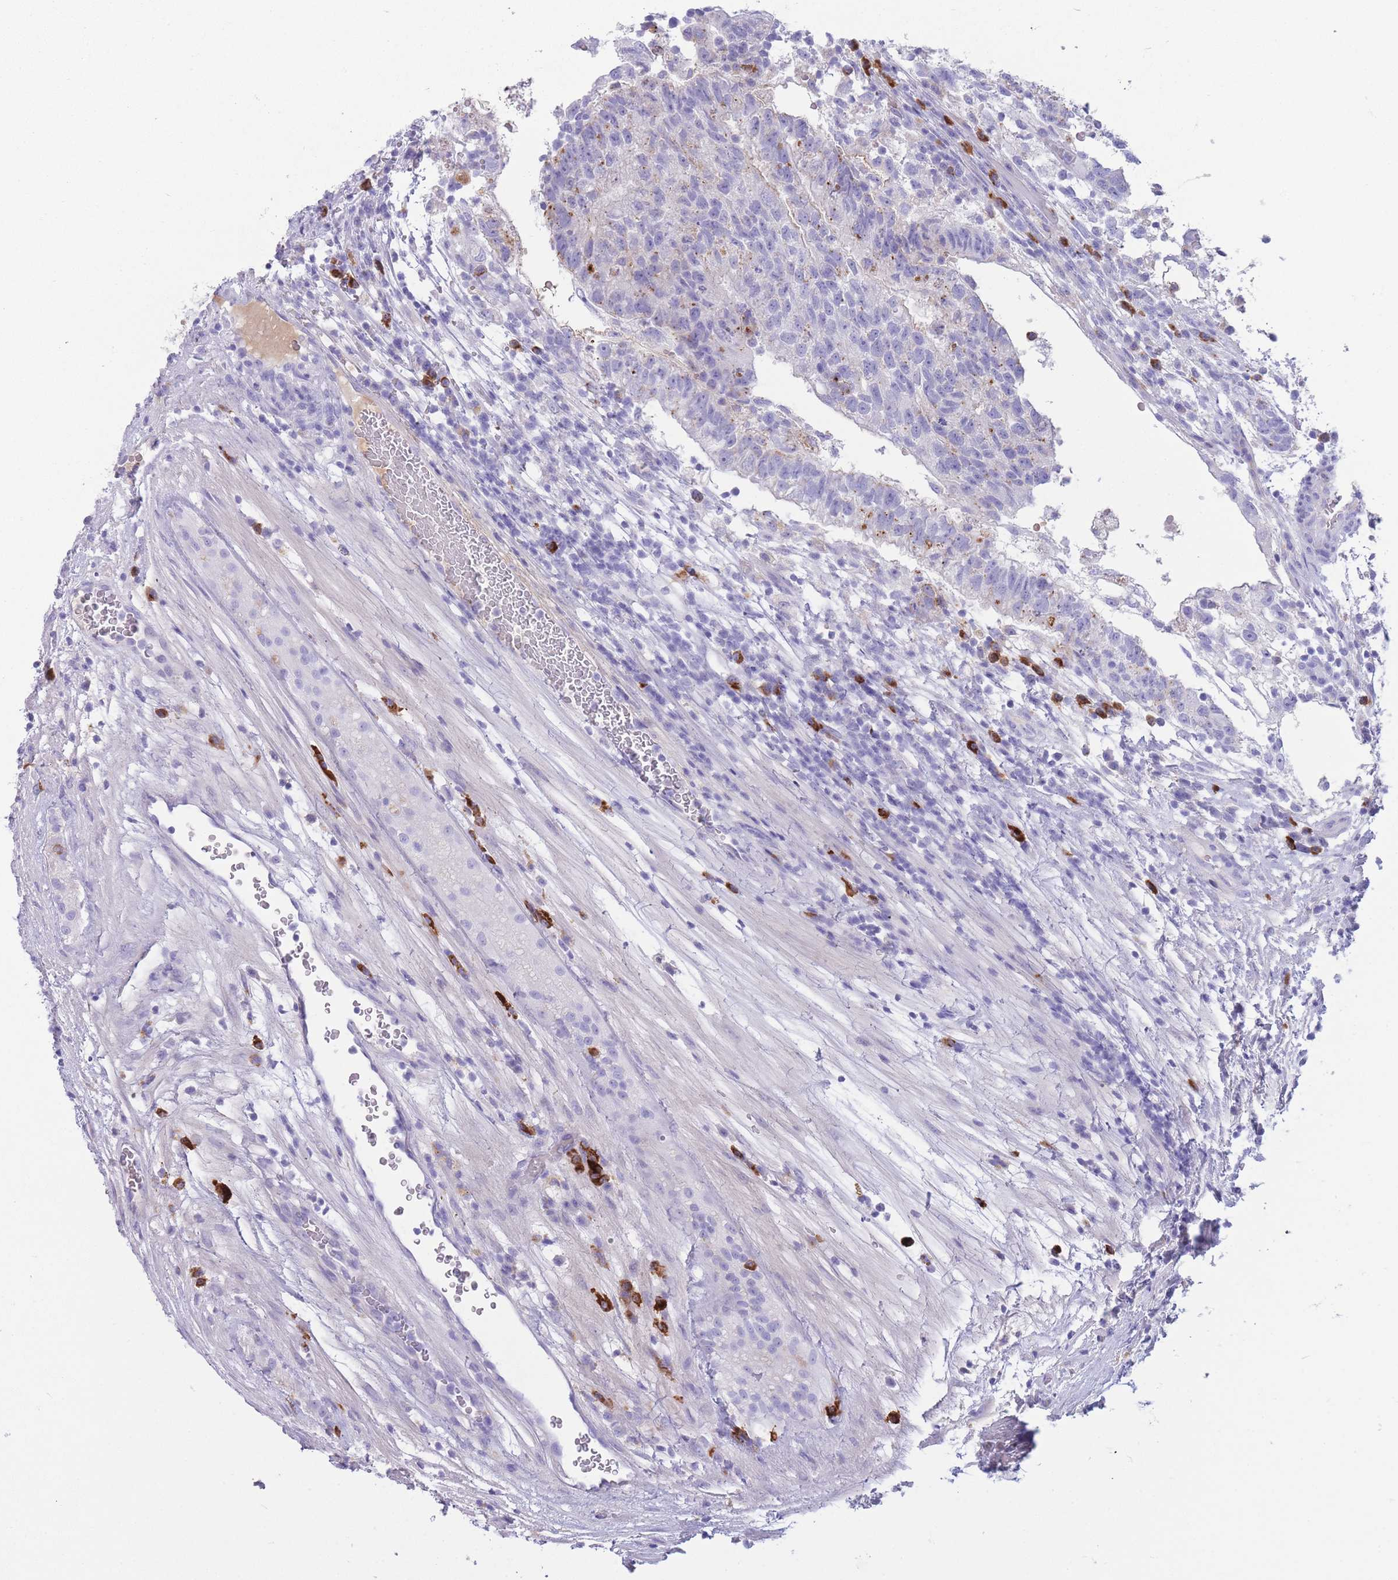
{"staining": {"intensity": "weak", "quantity": "<25%", "location": "cytoplasmic/membranous"}, "tissue": "testis cancer", "cell_type": "Tumor cells", "image_type": "cancer", "snomed": [{"axis": "morphology", "description": "Normal tissue, NOS"}, {"axis": "morphology", "description": "Carcinoma, Embryonal, NOS"}, {"axis": "topography", "description": "Testis"}], "caption": "A photomicrograph of human testis cancer (embryonal carcinoma) is negative for staining in tumor cells.", "gene": "PLBD1", "patient": {"sex": "male", "age": 32}}